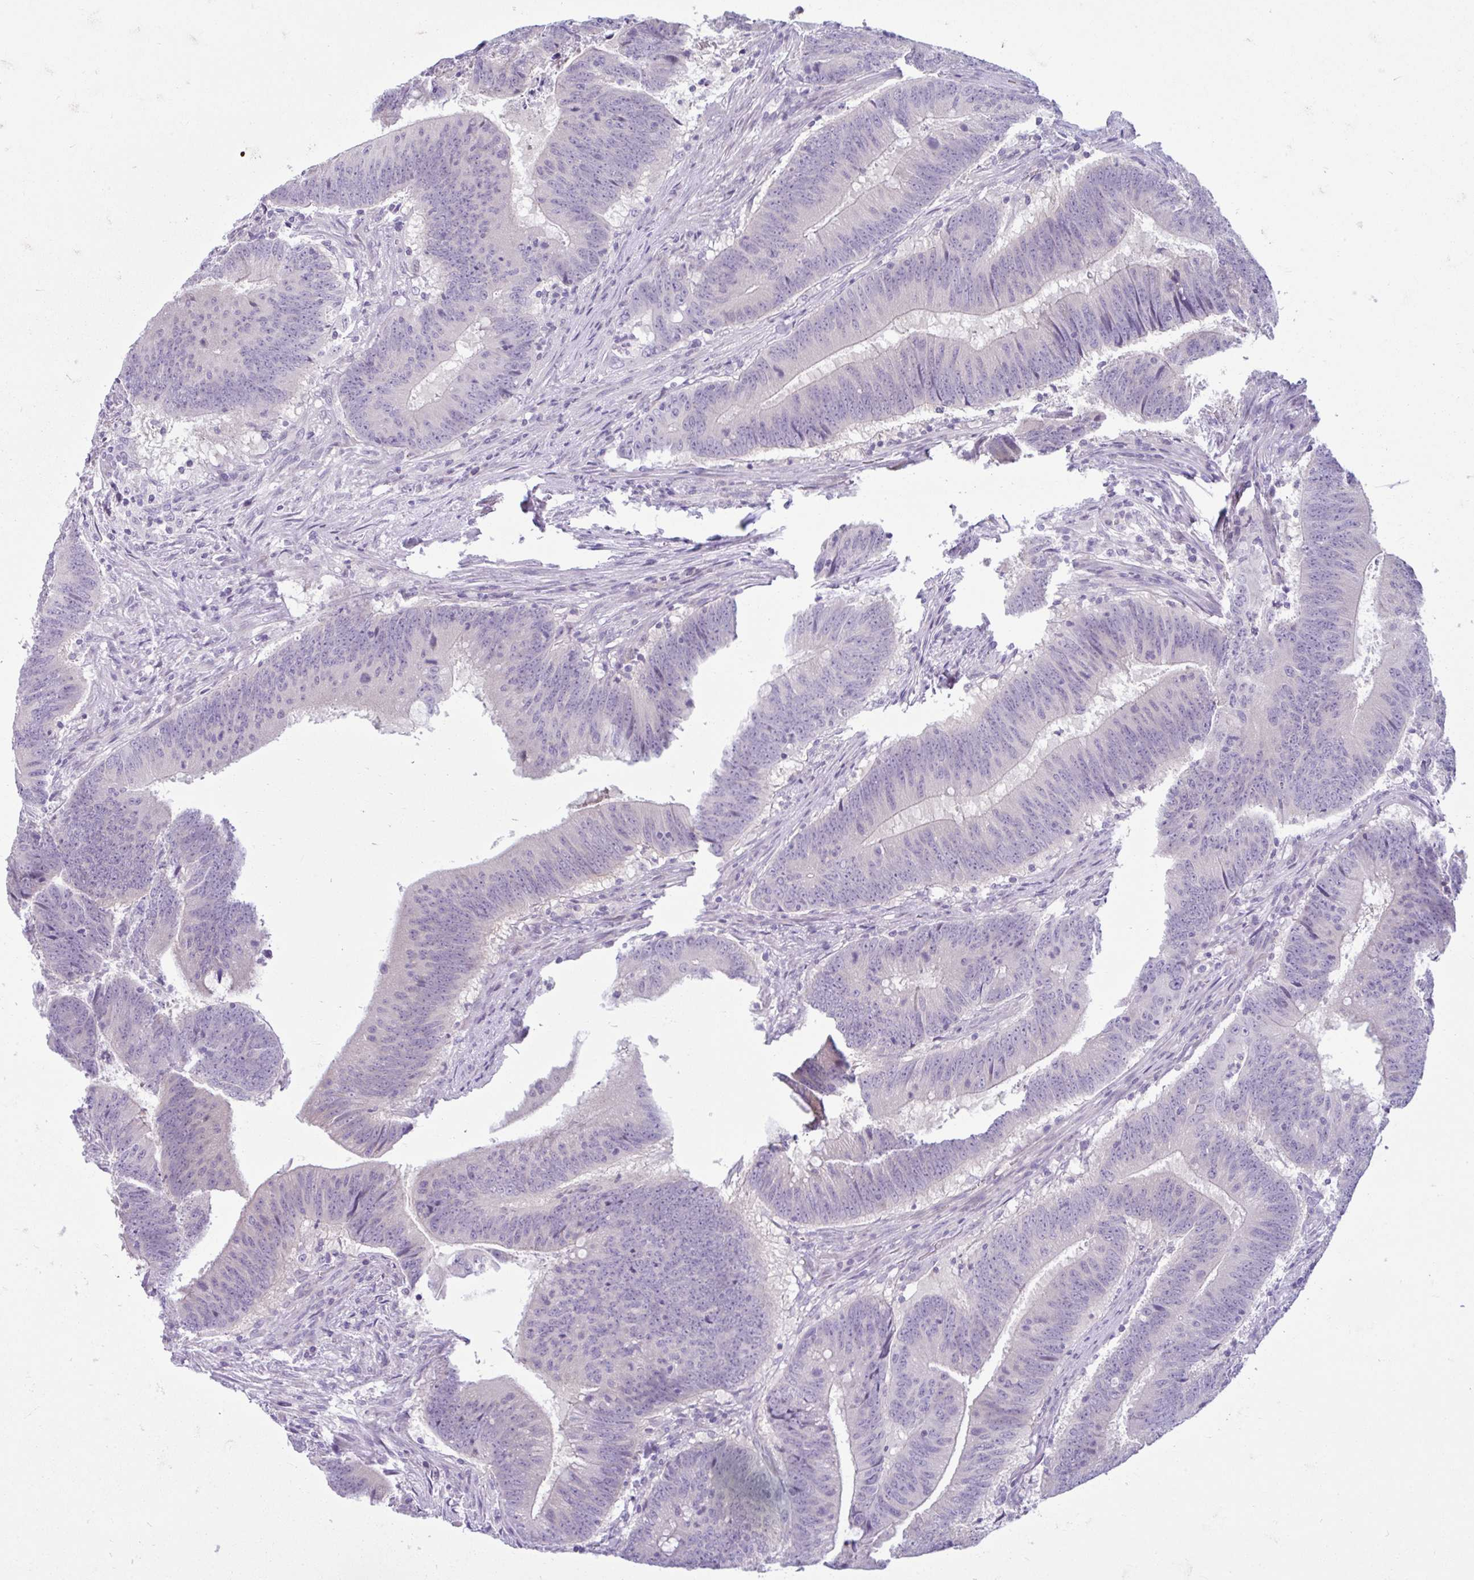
{"staining": {"intensity": "negative", "quantity": "none", "location": "none"}, "tissue": "colorectal cancer", "cell_type": "Tumor cells", "image_type": "cancer", "snomed": [{"axis": "morphology", "description": "Adenocarcinoma, NOS"}, {"axis": "topography", "description": "Colon"}], "caption": "High magnification brightfield microscopy of colorectal adenocarcinoma stained with DAB (brown) and counterstained with hematoxylin (blue): tumor cells show no significant staining.", "gene": "FAM153A", "patient": {"sex": "female", "age": 87}}